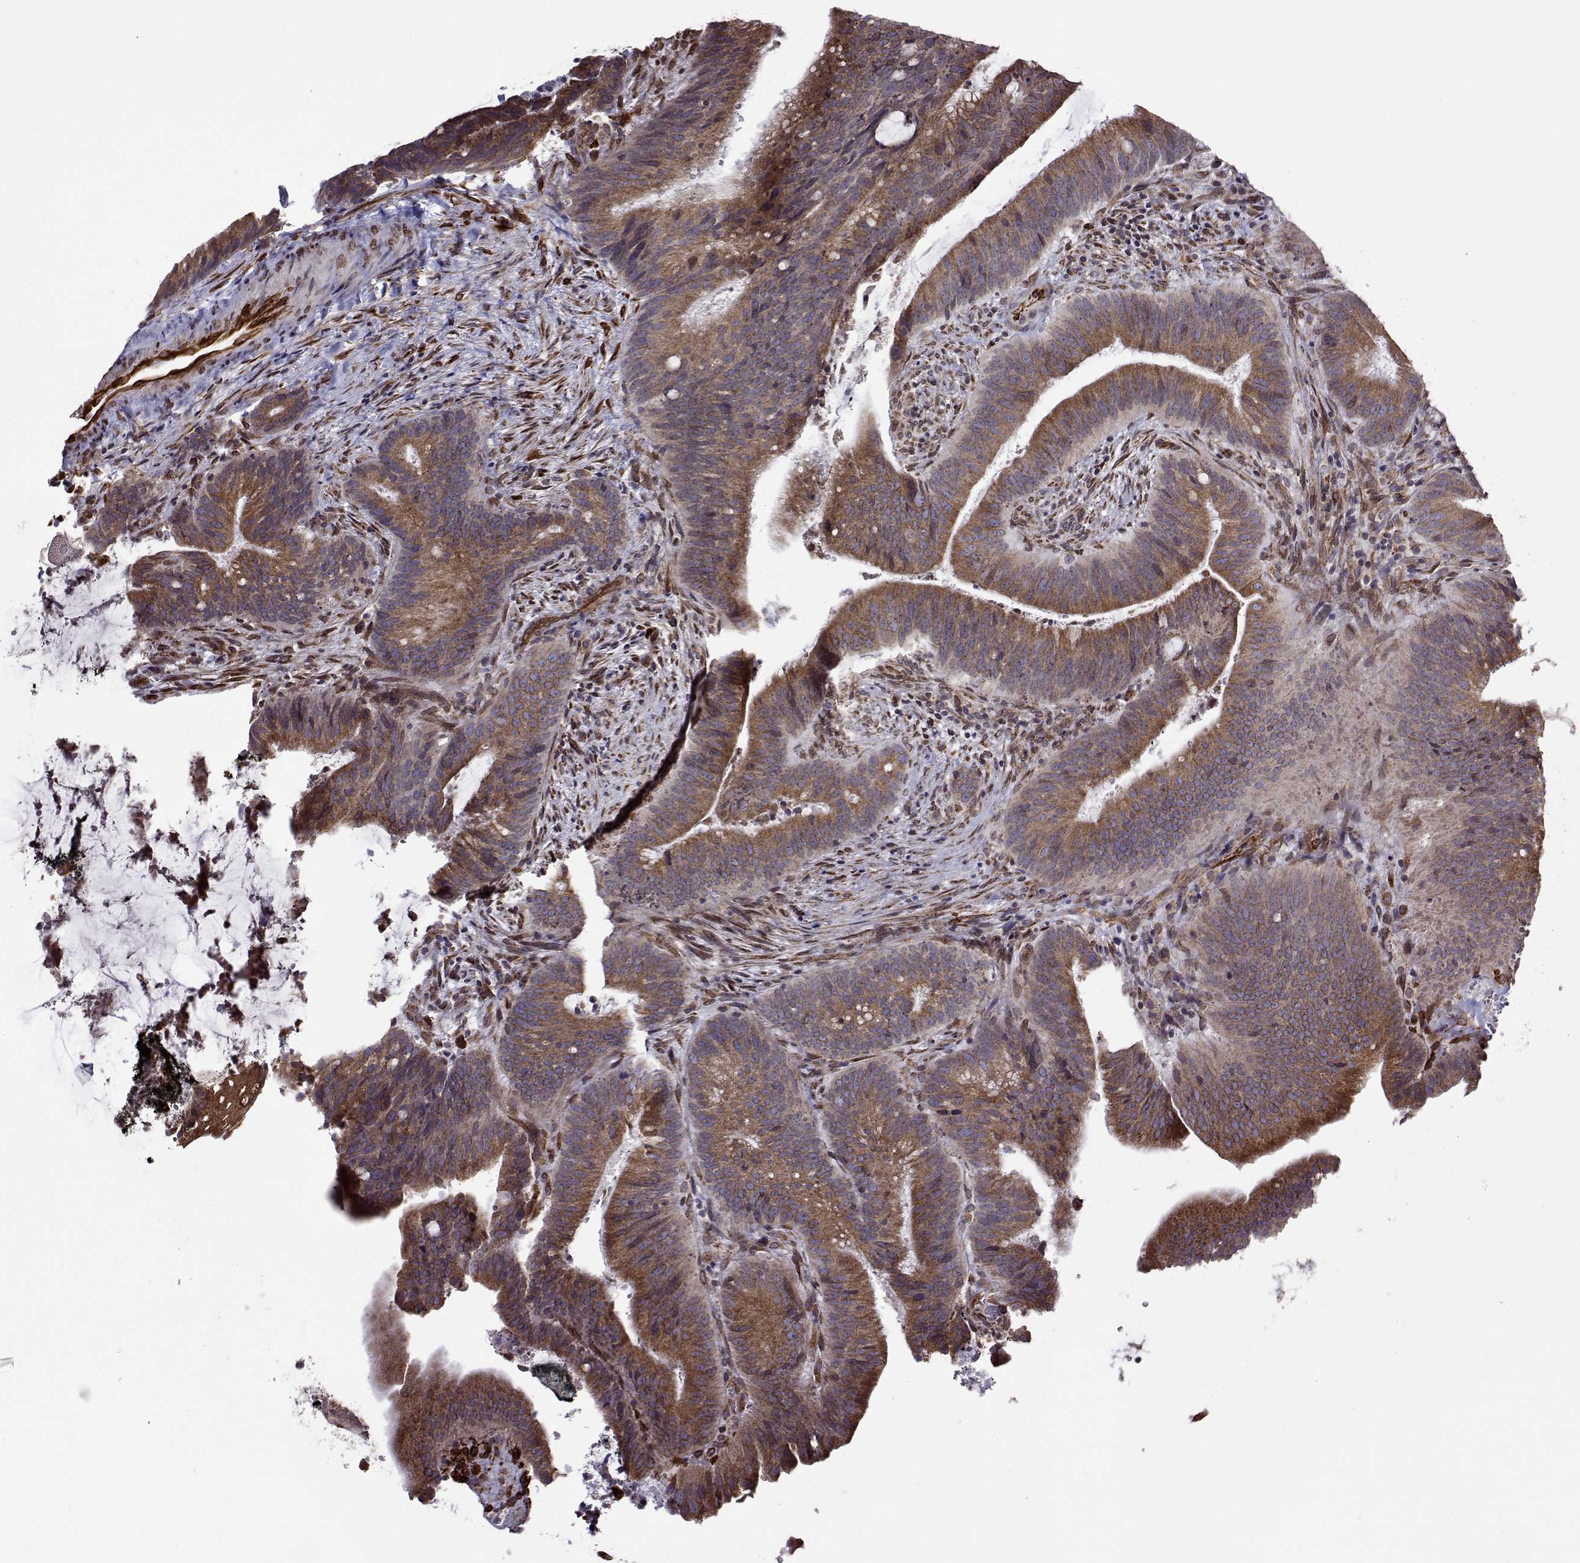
{"staining": {"intensity": "moderate", "quantity": ">75%", "location": "cytoplasmic/membranous"}, "tissue": "colorectal cancer", "cell_type": "Tumor cells", "image_type": "cancer", "snomed": [{"axis": "morphology", "description": "Adenocarcinoma, NOS"}, {"axis": "topography", "description": "Colon"}], "caption": "A brown stain highlights moderate cytoplasmic/membranous staining of a protein in human colorectal cancer tumor cells.", "gene": "PGRMC2", "patient": {"sex": "female", "age": 43}}